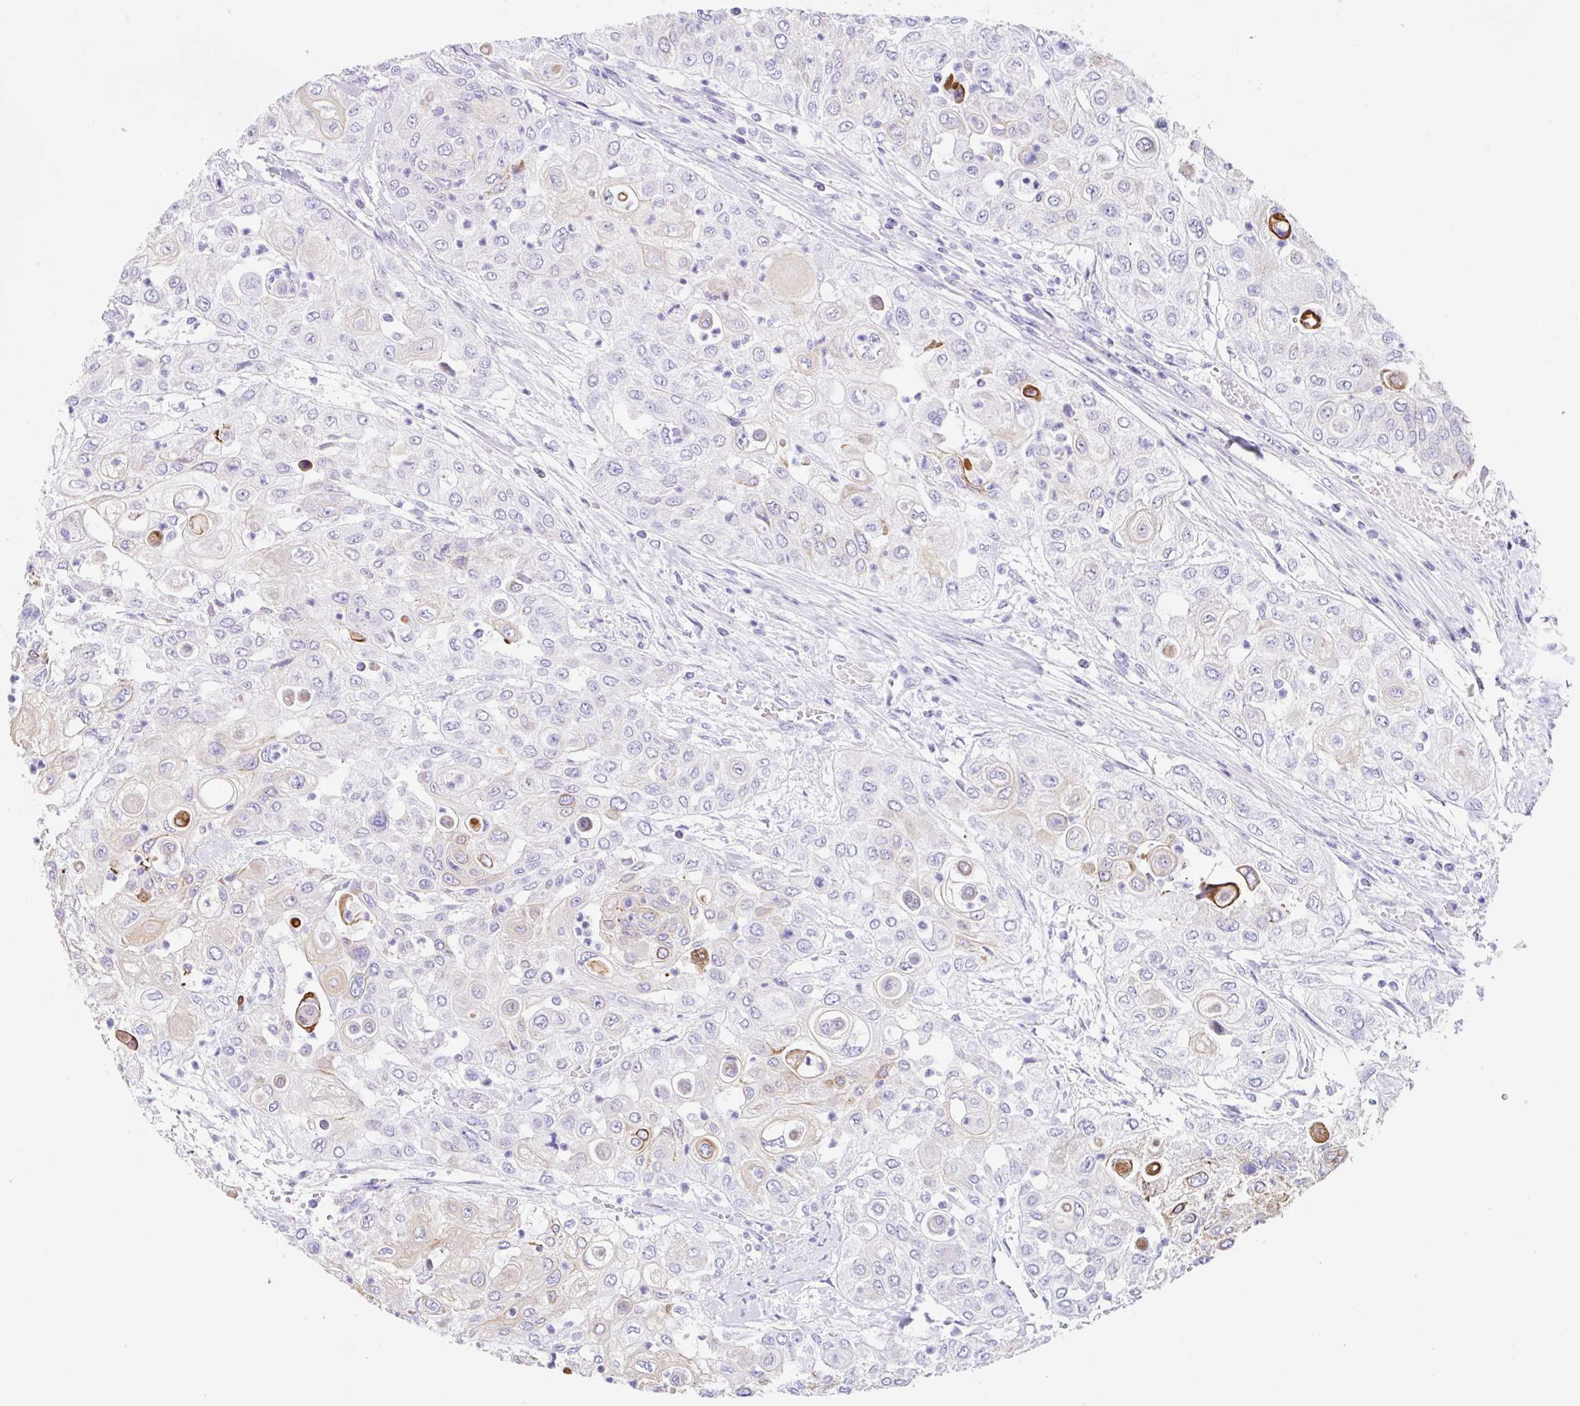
{"staining": {"intensity": "moderate", "quantity": "<25%", "location": "cytoplasmic/membranous"}, "tissue": "urothelial cancer", "cell_type": "Tumor cells", "image_type": "cancer", "snomed": [{"axis": "morphology", "description": "Urothelial carcinoma, High grade"}, {"axis": "topography", "description": "Urinary bladder"}], "caption": "A low amount of moderate cytoplasmic/membranous positivity is appreciated in about <25% of tumor cells in urothelial carcinoma (high-grade) tissue.", "gene": "CLDND2", "patient": {"sex": "female", "age": 79}}